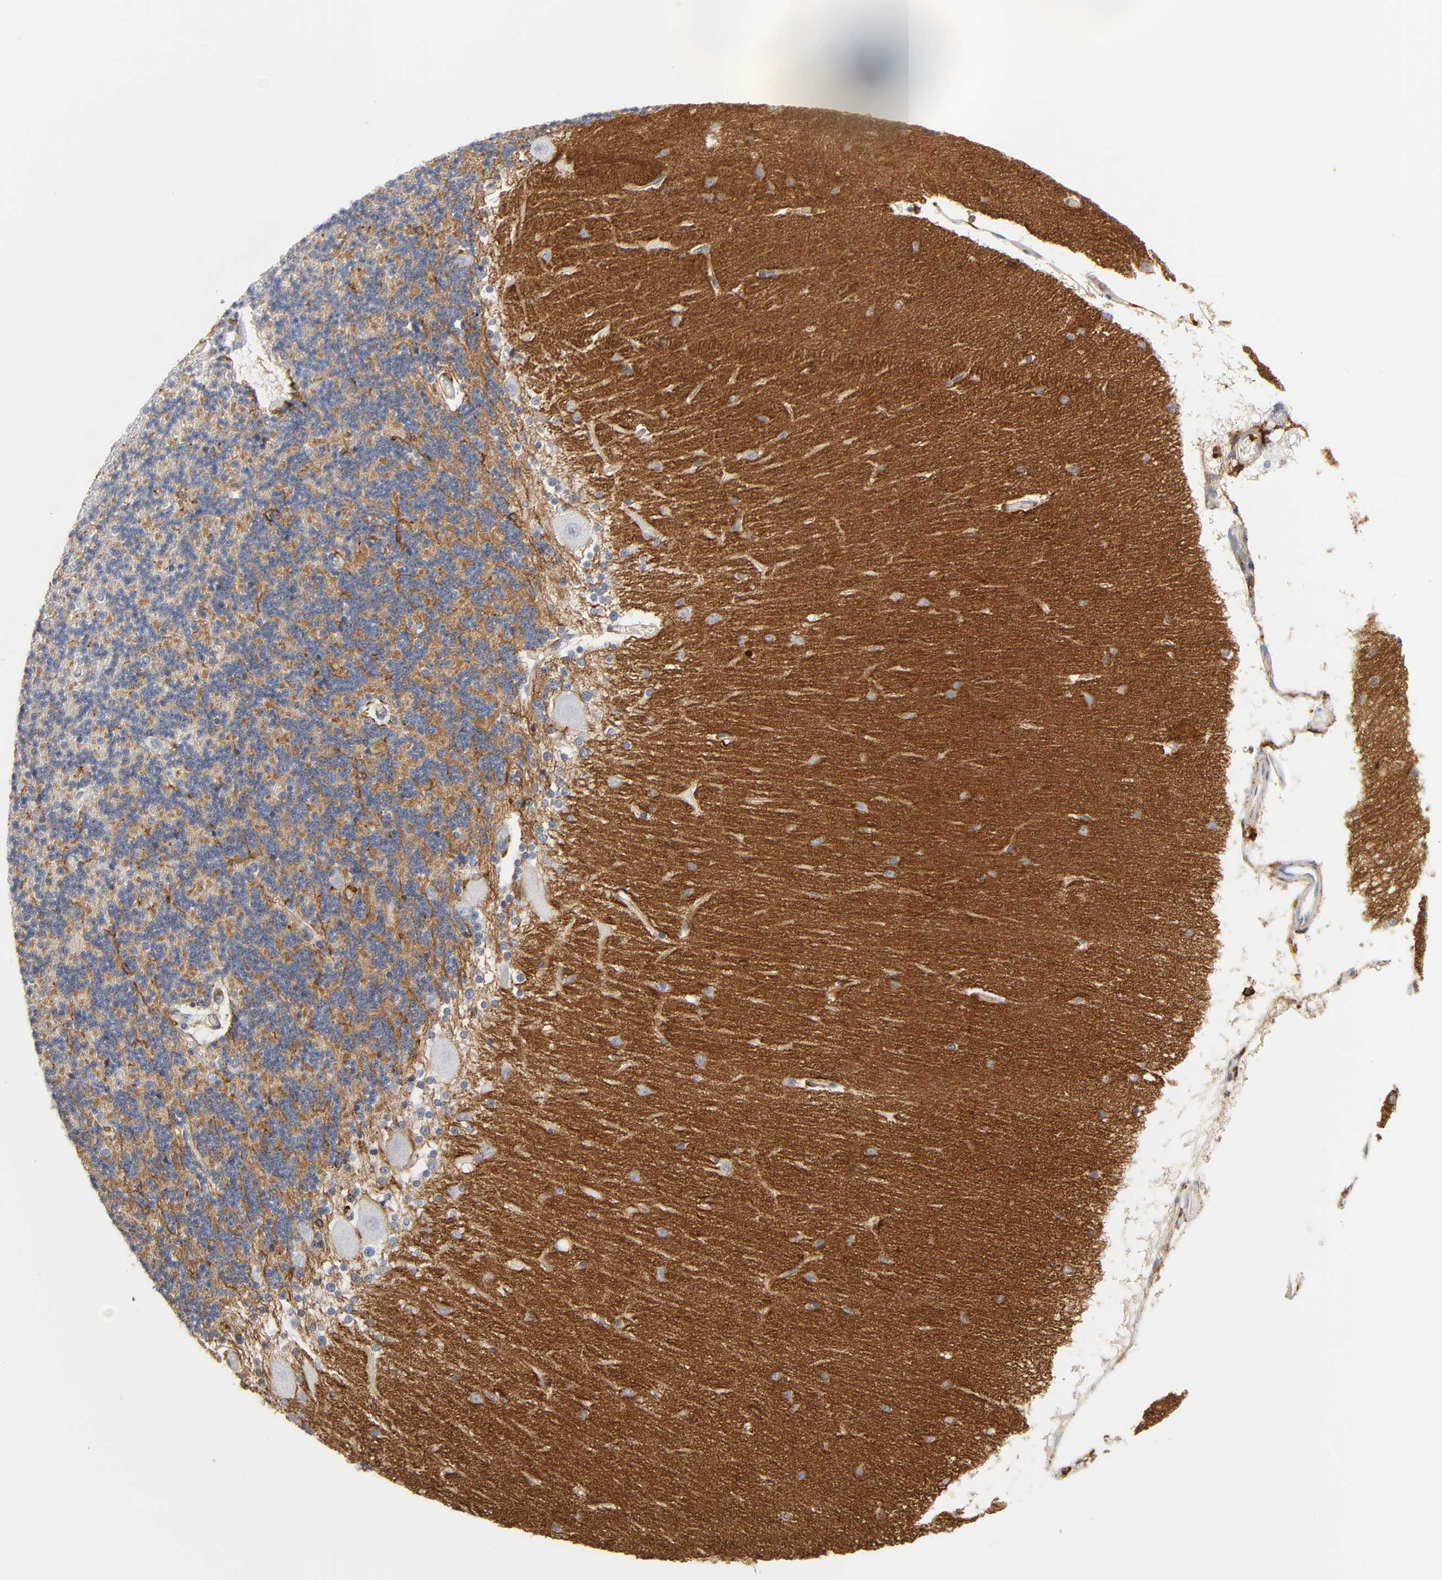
{"staining": {"intensity": "moderate", "quantity": "<25%", "location": "cytoplasmic/membranous"}, "tissue": "cerebellum", "cell_type": "Cells in granular layer", "image_type": "normal", "snomed": [{"axis": "morphology", "description": "Normal tissue, NOS"}, {"axis": "topography", "description": "Cerebellum"}], "caption": "Immunohistochemical staining of unremarkable cerebellum shows moderate cytoplasmic/membranous protein expression in approximately <25% of cells in granular layer. The protein is stained brown, and the nuclei are stained in blue (DAB IHC with brightfield microscopy, high magnification).", "gene": "LYN", "patient": {"sex": "female", "age": 54}}